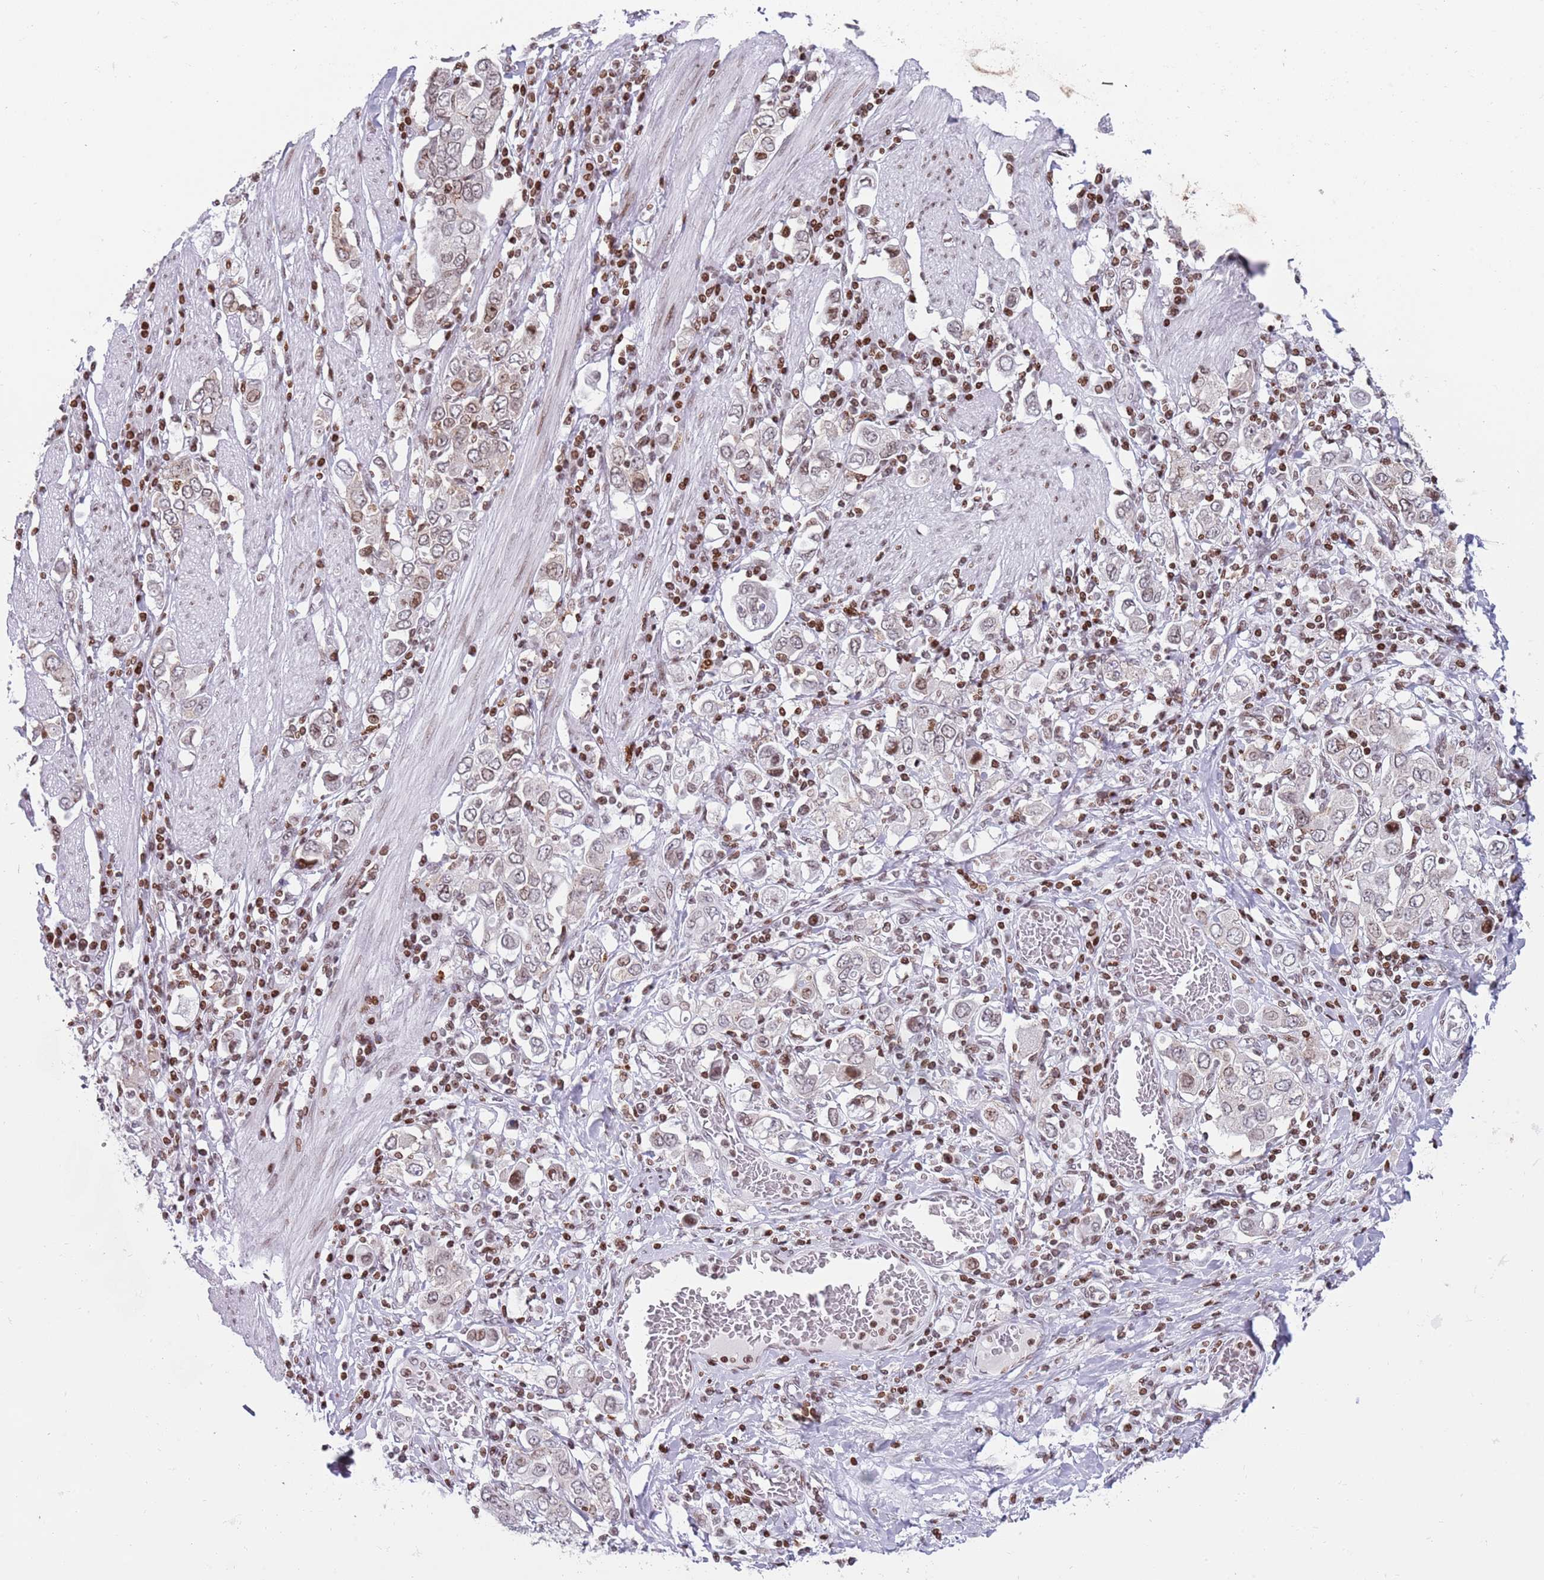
{"staining": {"intensity": "moderate", "quantity": "<25%", "location": "nuclear"}, "tissue": "stomach cancer", "cell_type": "Tumor cells", "image_type": "cancer", "snomed": [{"axis": "morphology", "description": "Adenocarcinoma, NOS"}, {"axis": "topography", "description": "Stomach, upper"}], "caption": "This is an image of IHC staining of stomach adenocarcinoma, which shows moderate expression in the nuclear of tumor cells.", "gene": "HDAC8", "patient": {"sex": "male", "age": 62}}